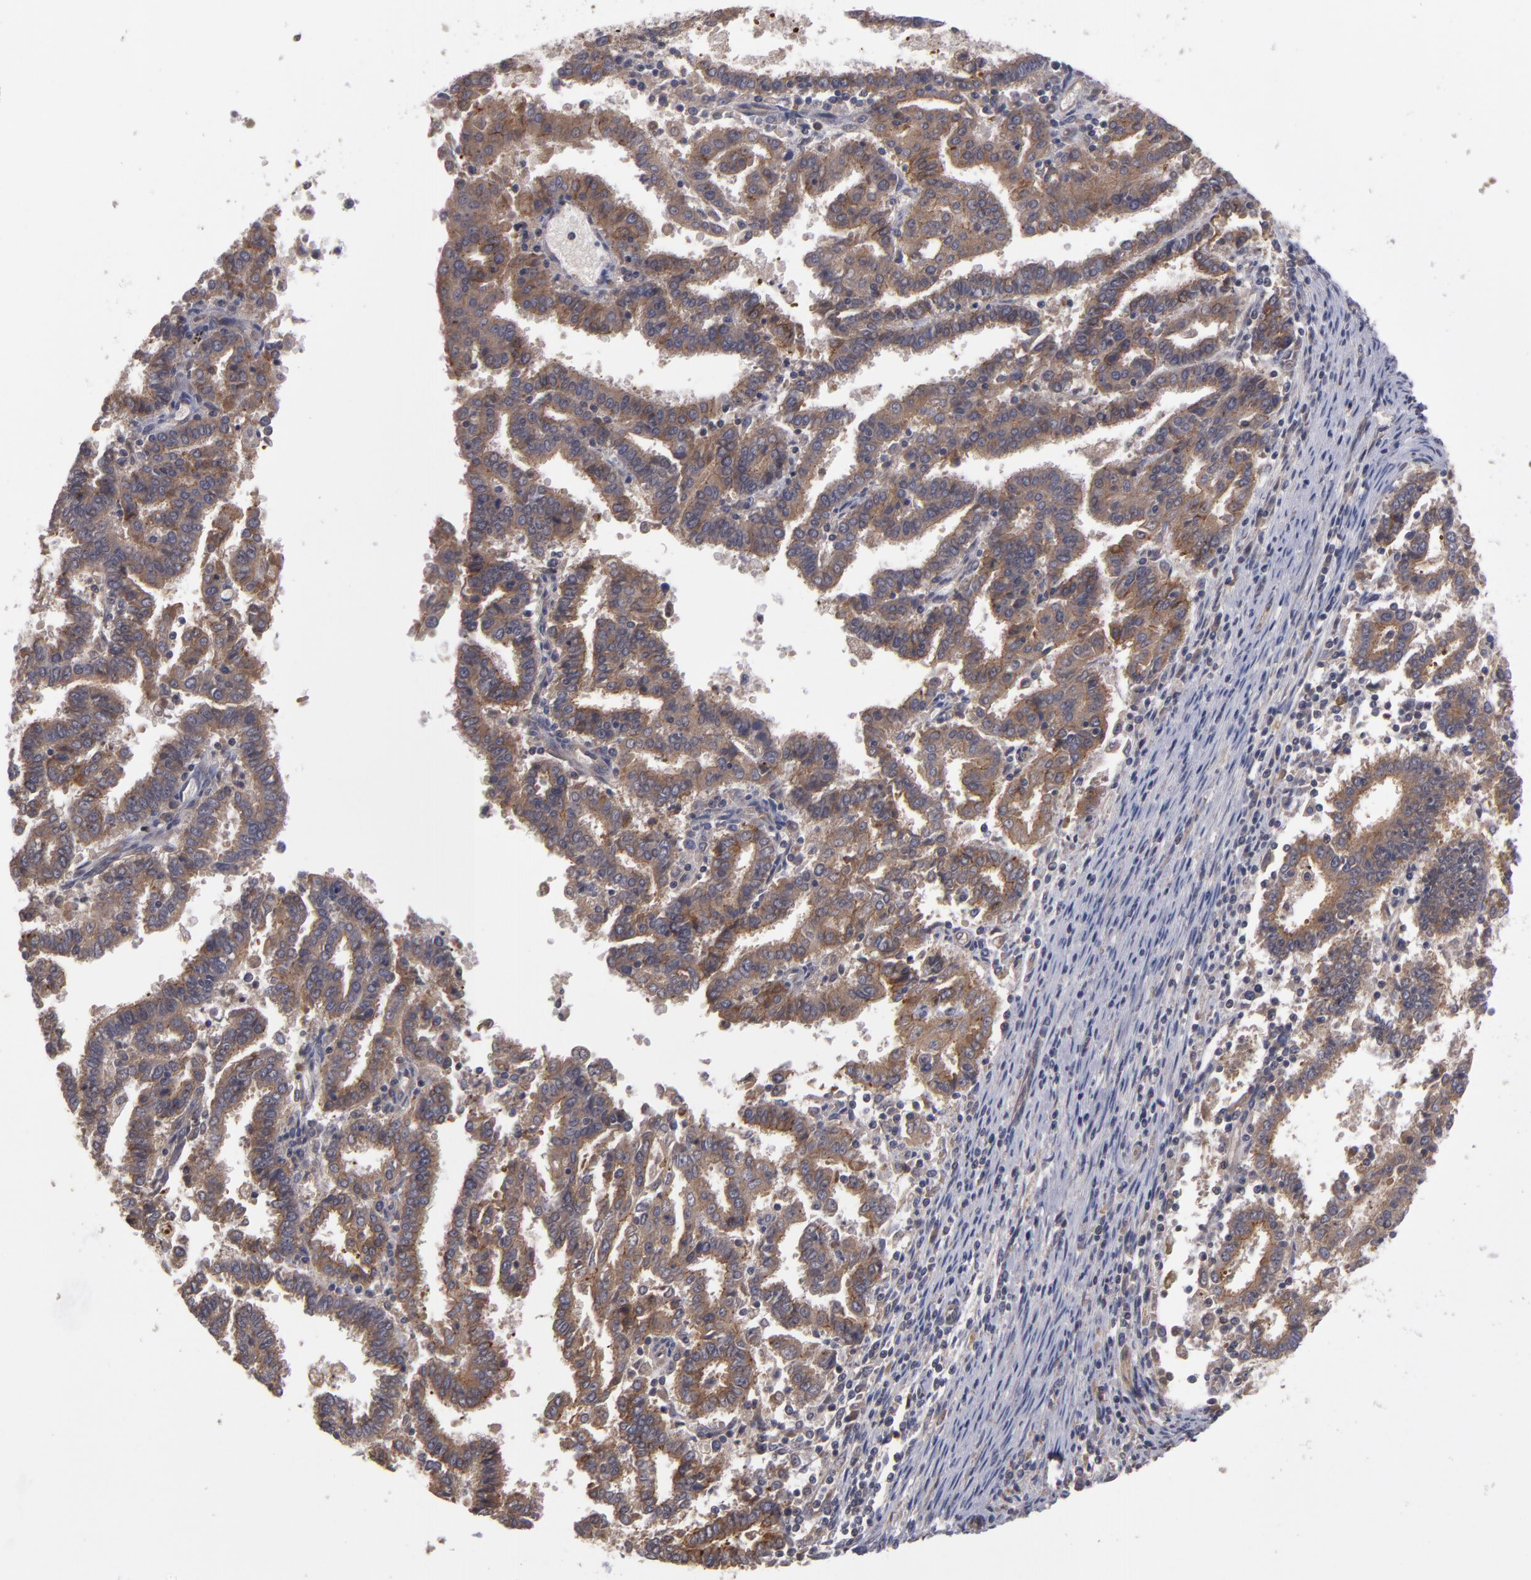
{"staining": {"intensity": "moderate", "quantity": ">75%", "location": "cytoplasmic/membranous"}, "tissue": "endometrial cancer", "cell_type": "Tumor cells", "image_type": "cancer", "snomed": [{"axis": "morphology", "description": "Adenocarcinoma, NOS"}, {"axis": "topography", "description": "Uterus"}], "caption": "Tumor cells reveal medium levels of moderate cytoplasmic/membranous expression in approximately >75% of cells in endometrial adenocarcinoma. (brown staining indicates protein expression, while blue staining denotes nuclei).", "gene": "CTSO", "patient": {"sex": "female", "age": 83}}